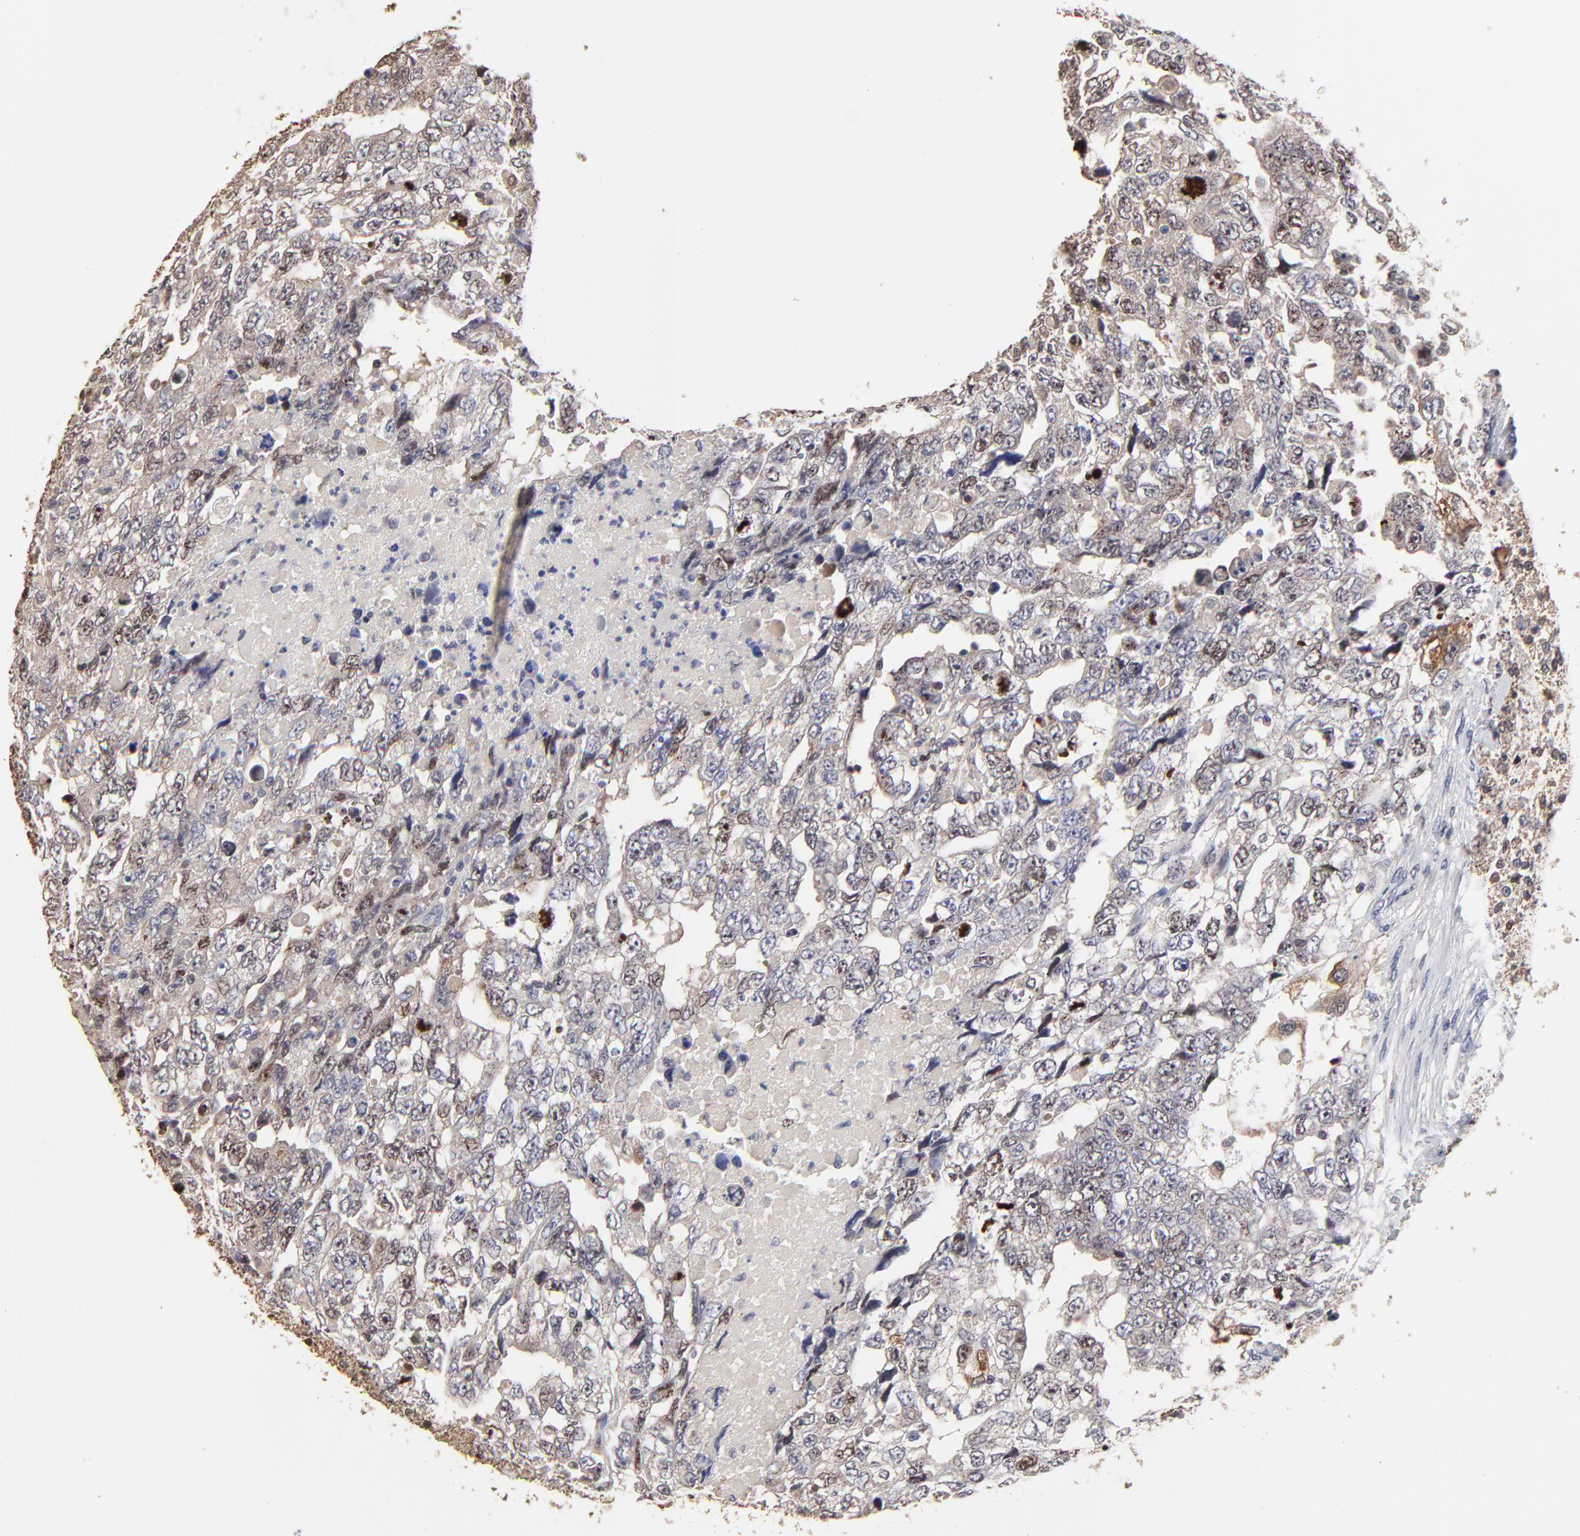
{"staining": {"intensity": "moderate", "quantity": "<25%", "location": "nuclear"}, "tissue": "testis cancer", "cell_type": "Tumor cells", "image_type": "cancer", "snomed": [{"axis": "morphology", "description": "Carcinoma, Embryonal, NOS"}, {"axis": "topography", "description": "Testis"}], "caption": "DAB (3,3'-diaminobenzidine) immunohistochemical staining of testis cancer displays moderate nuclear protein staining in about <25% of tumor cells.", "gene": "BIRC5", "patient": {"sex": "male", "age": 36}}